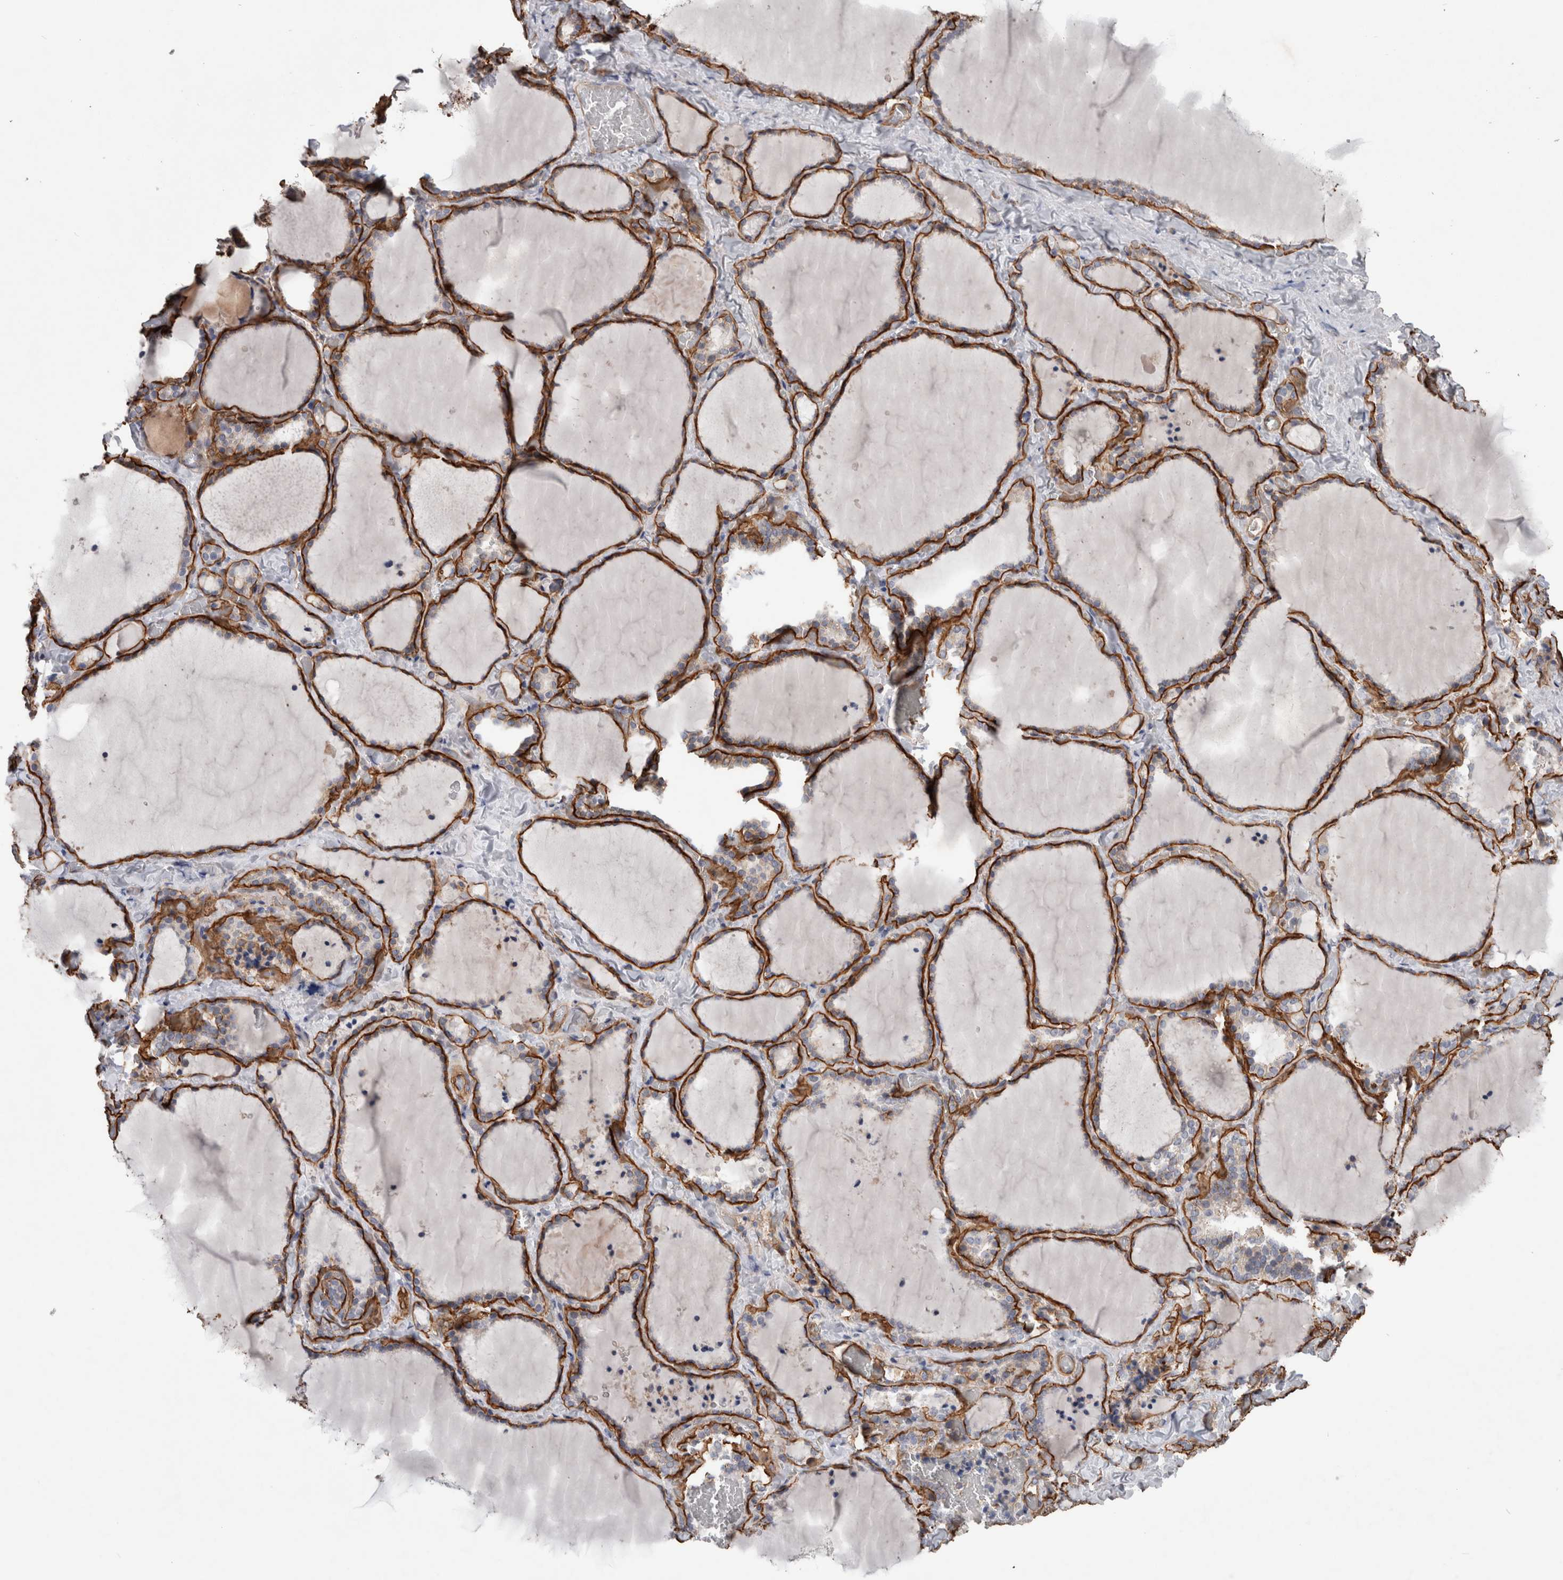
{"staining": {"intensity": "negative", "quantity": "none", "location": "none"}, "tissue": "thyroid gland", "cell_type": "Glandular cells", "image_type": "normal", "snomed": [{"axis": "morphology", "description": "Normal tissue, NOS"}, {"axis": "topography", "description": "Thyroid gland"}], "caption": "This is an immunohistochemistry (IHC) histopathology image of benign human thyroid gland. There is no positivity in glandular cells.", "gene": "BCAM", "patient": {"sex": "female", "age": 22}}